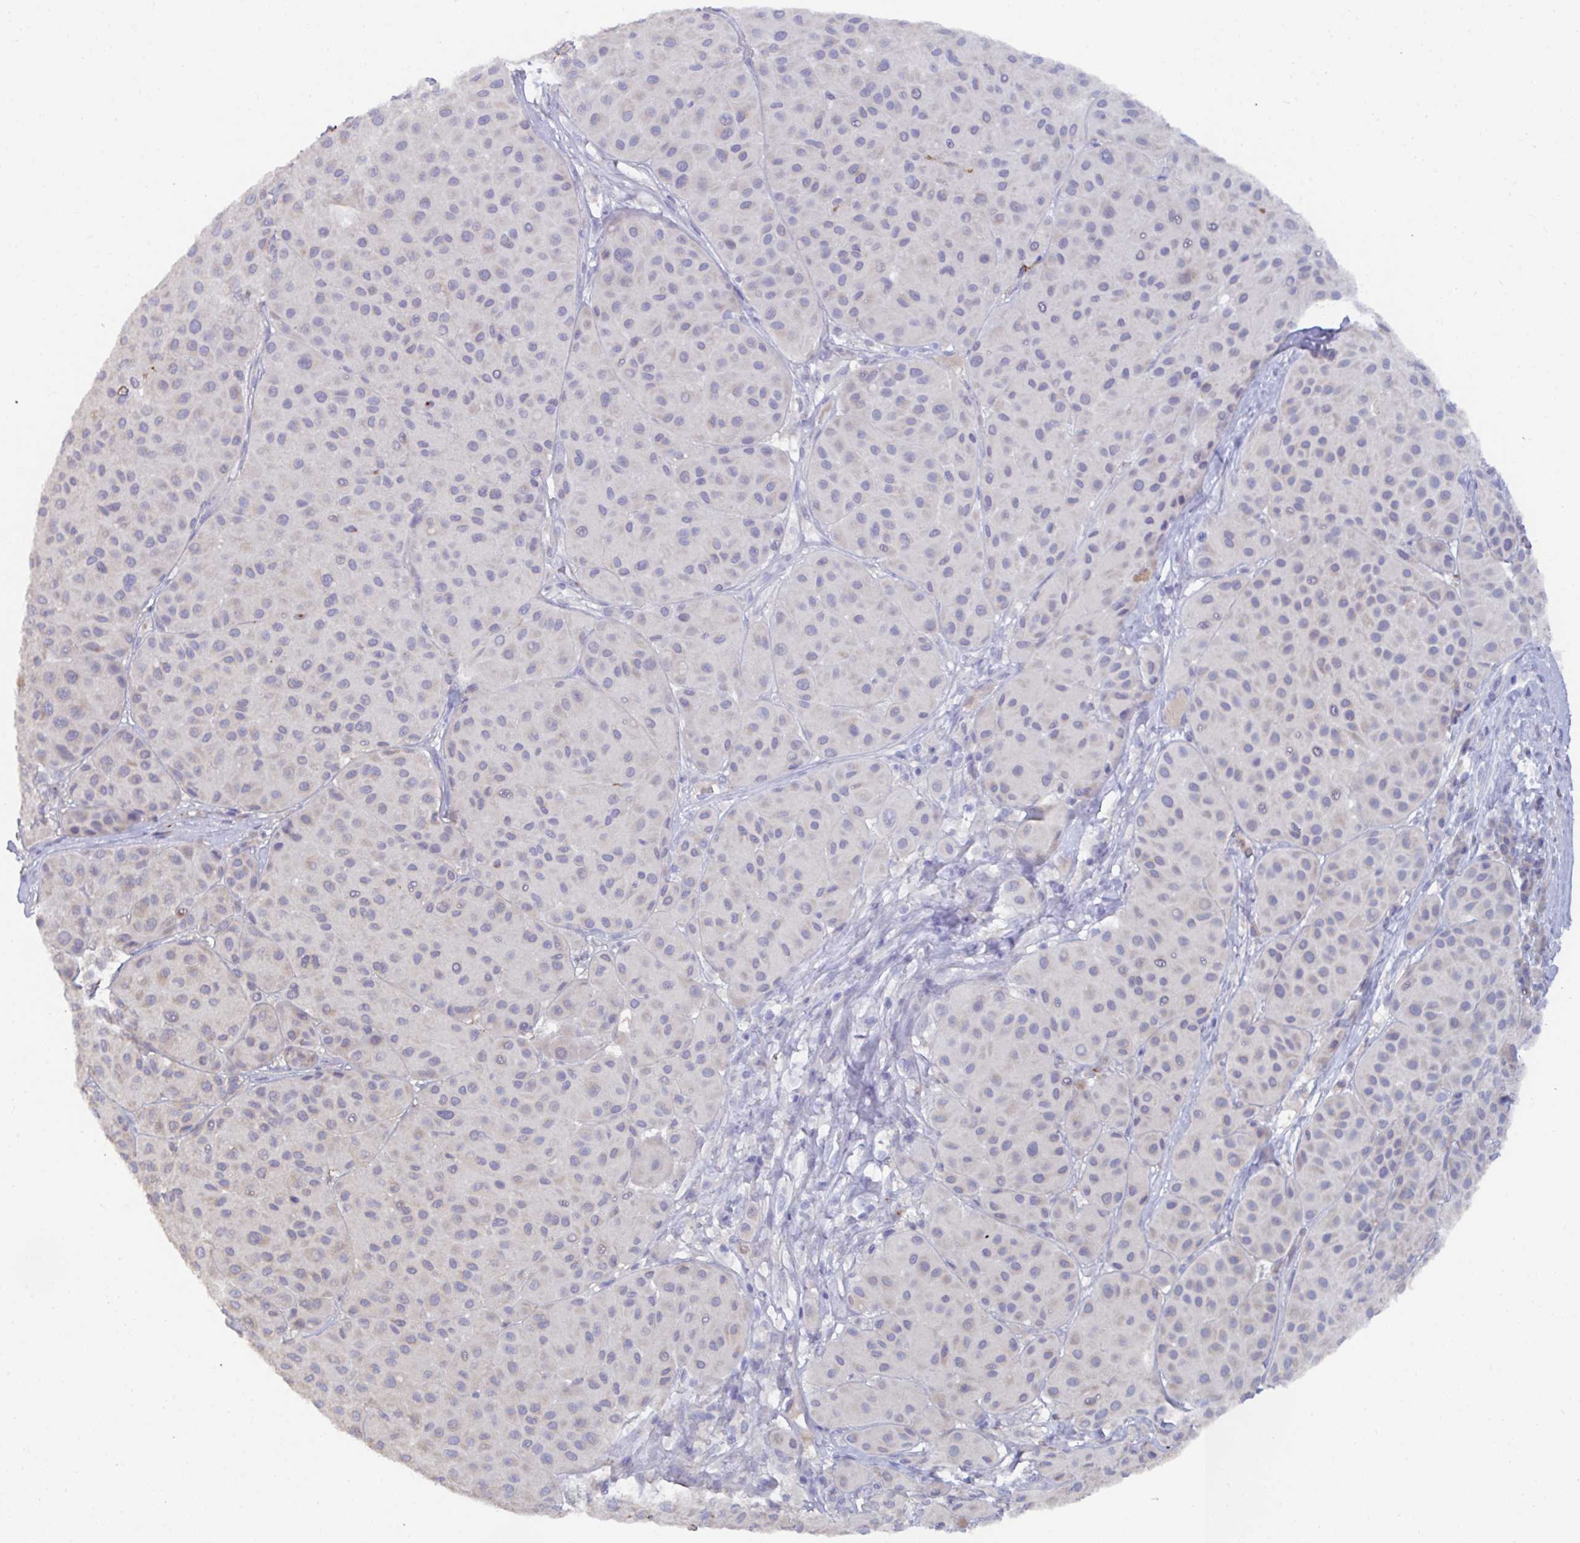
{"staining": {"intensity": "negative", "quantity": "none", "location": "none"}, "tissue": "melanoma", "cell_type": "Tumor cells", "image_type": "cancer", "snomed": [{"axis": "morphology", "description": "Malignant melanoma, Metastatic site"}, {"axis": "topography", "description": "Smooth muscle"}], "caption": "Tumor cells are negative for brown protein staining in melanoma.", "gene": "KCNK5", "patient": {"sex": "male", "age": 41}}